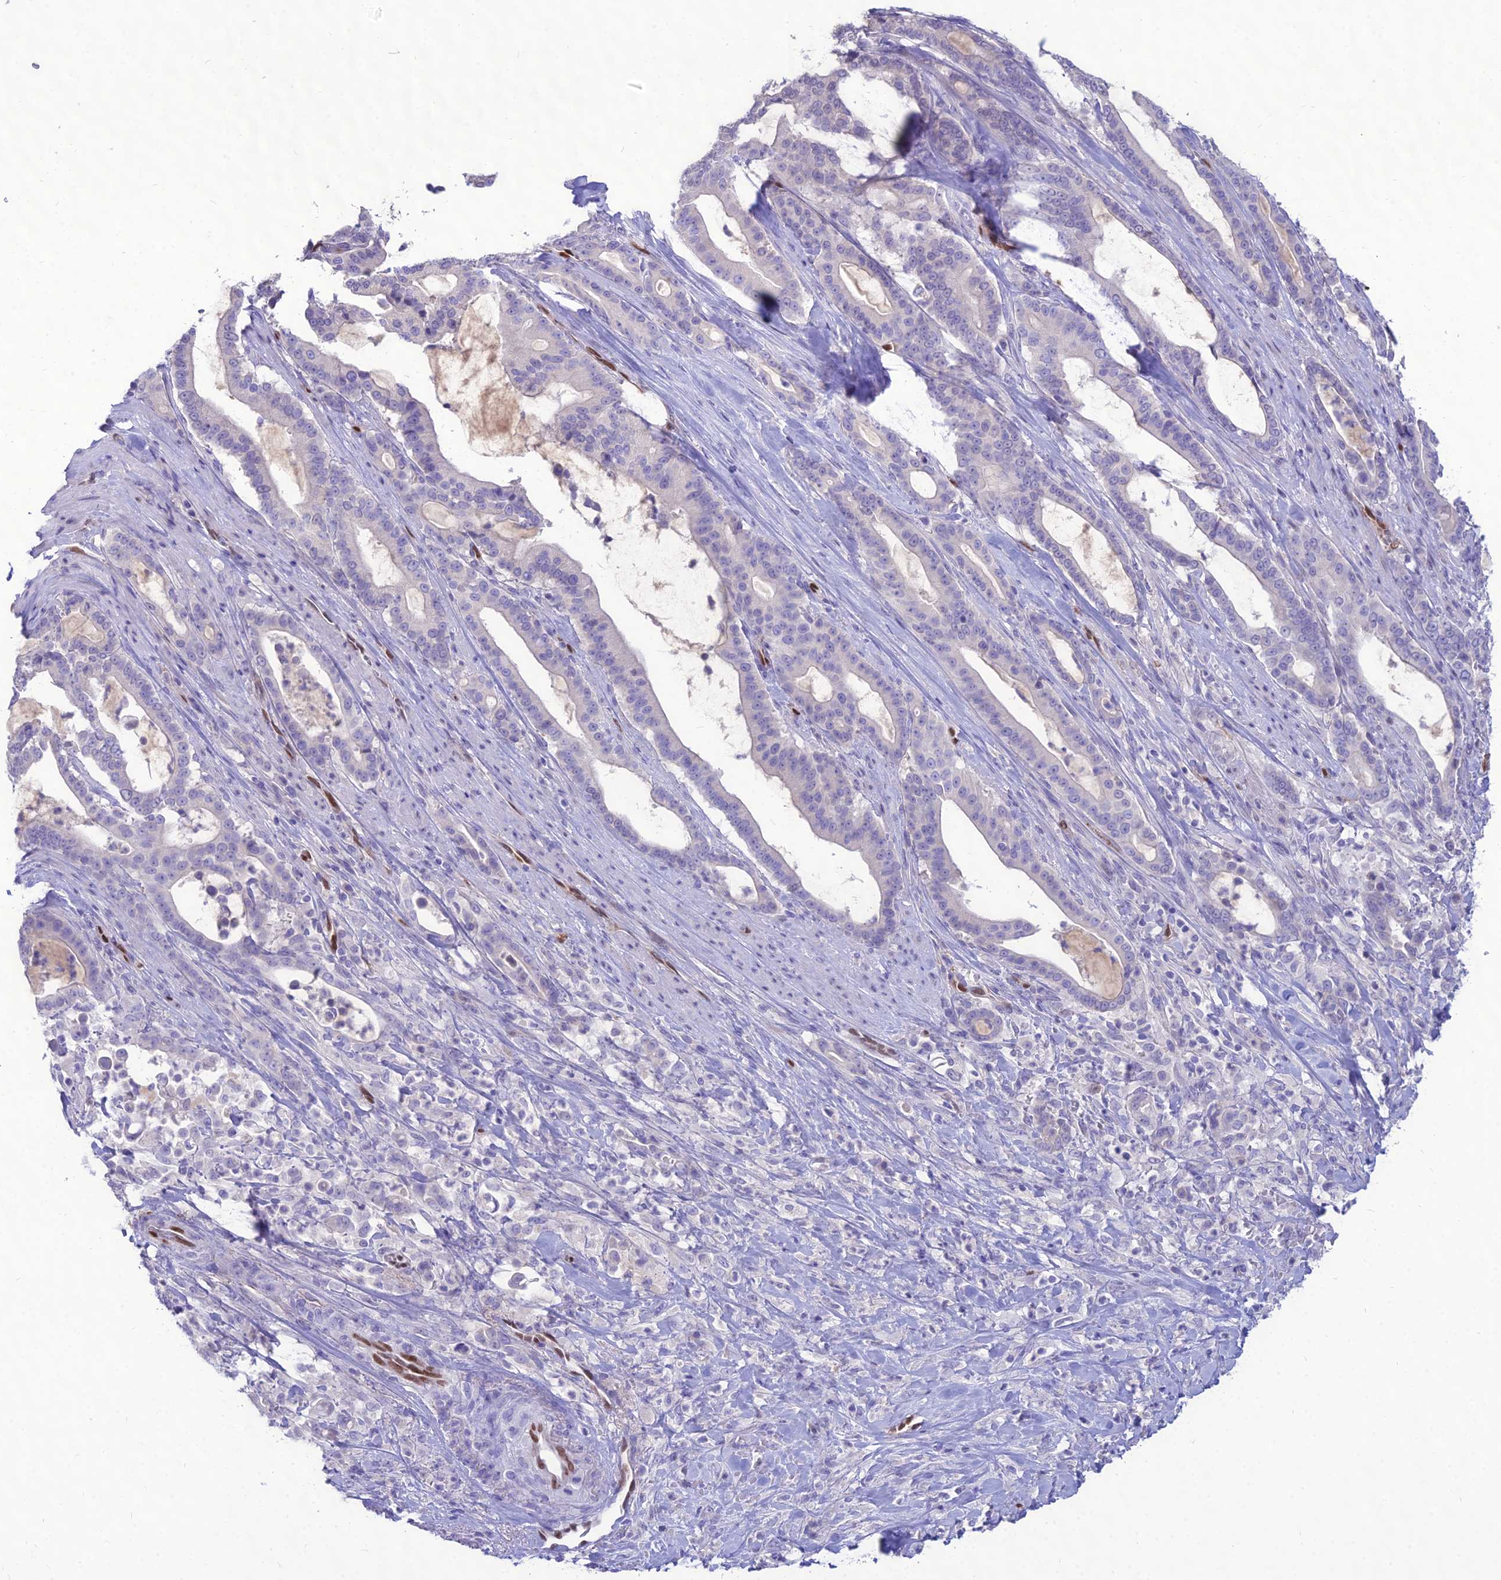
{"staining": {"intensity": "negative", "quantity": "none", "location": "none"}, "tissue": "pancreatic cancer", "cell_type": "Tumor cells", "image_type": "cancer", "snomed": [{"axis": "morphology", "description": "Adenocarcinoma, NOS"}, {"axis": "topography", "description": "Pancreas"}], "caption": "The image shows no staining of tumor cells in adenocarcinoma (pancreatic).", "gene": "NOVA2", "patient": {"sex": "male", "age": 63}}